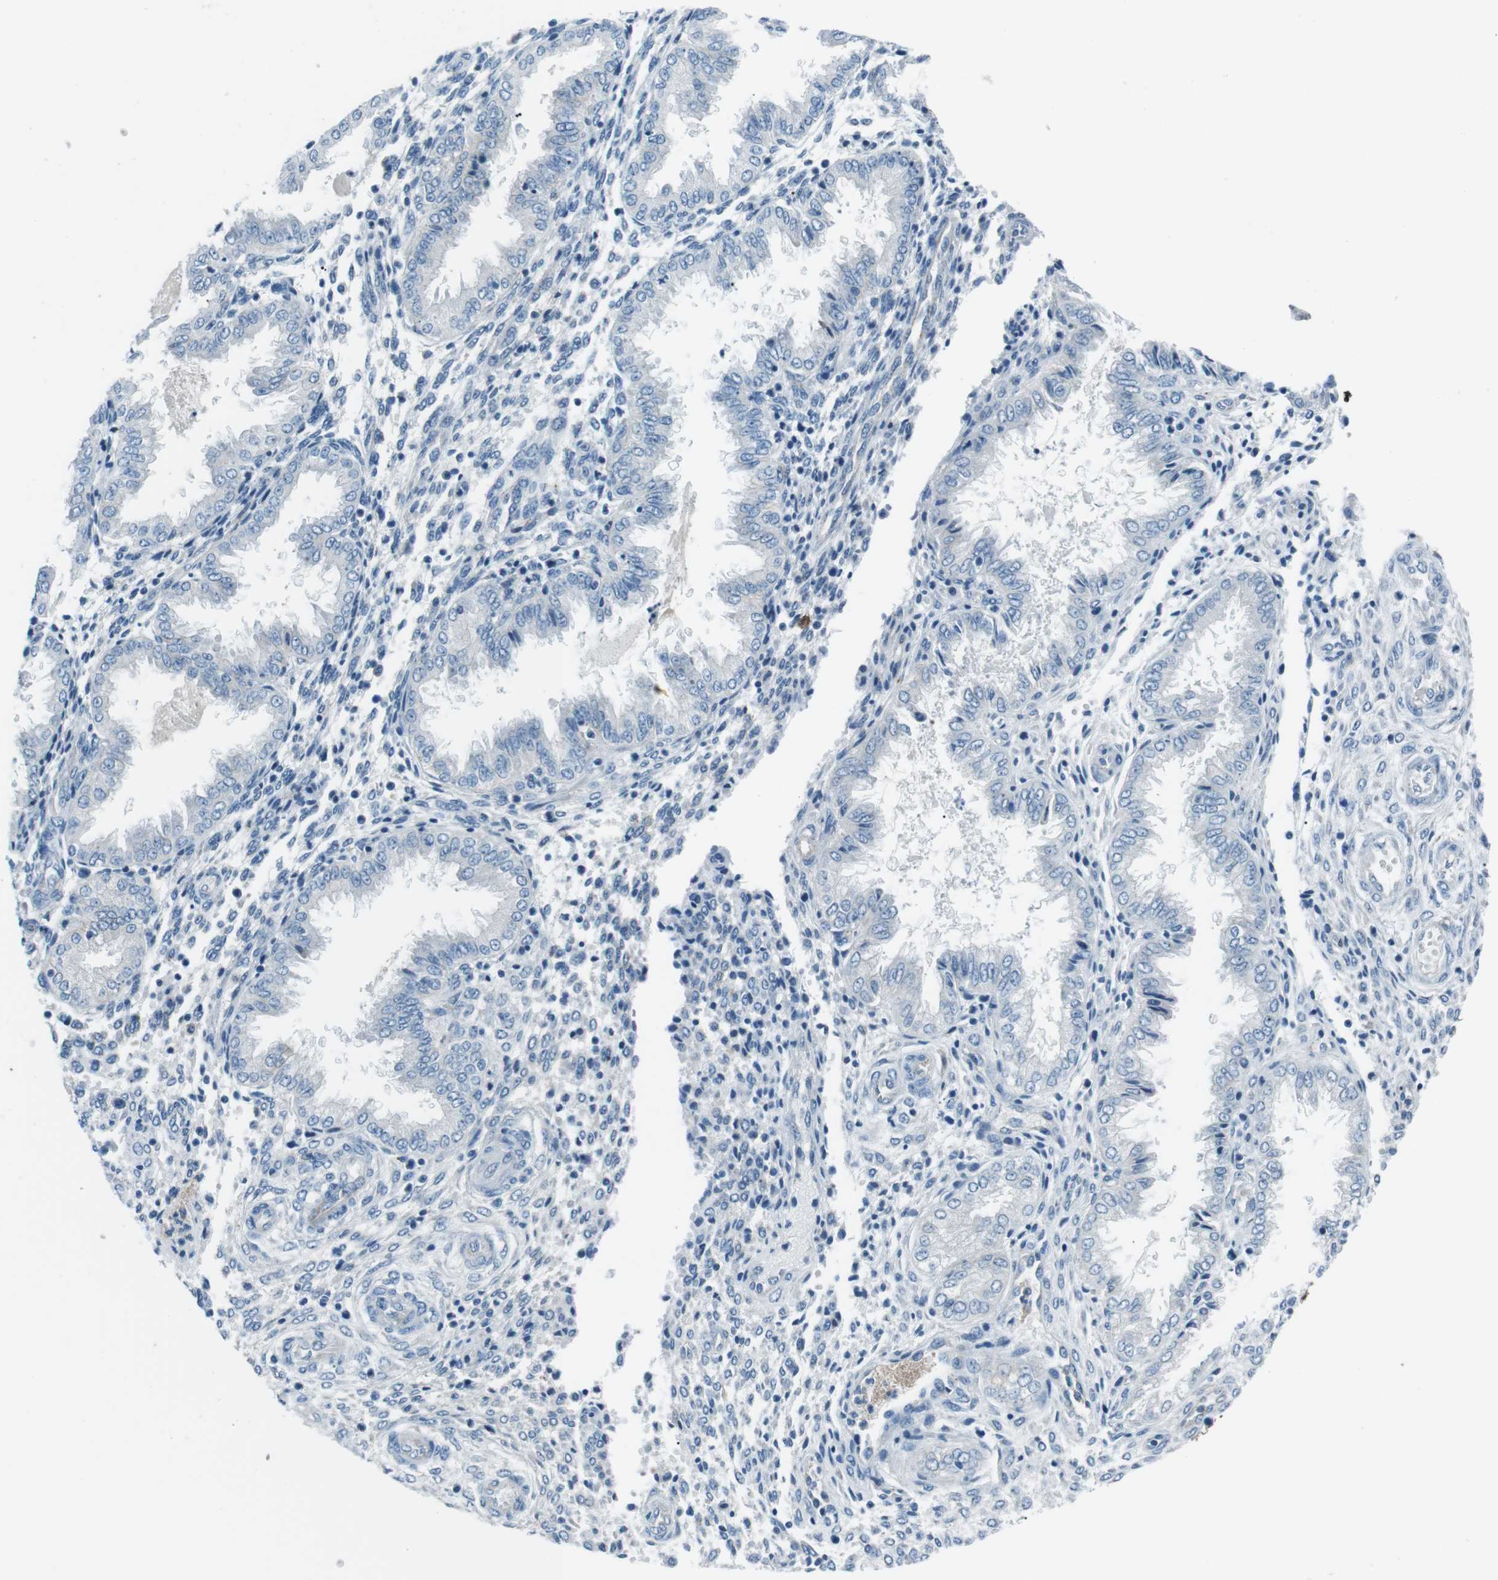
{"staining": {"intensity": "moderate", "quantity": "<25%", "location": "cytoplasmic/membranous"}, "tissue": "endometrium", "cell_type": "Cells in endometrial stroma", "image_type": "normal", "snomed": [{"axis": "morphology", "description": "Normal tissue, NOS"}, {"axis": "topography", "description": "Endometrium"}], "caption": "IHC (DAB) staining of benign endometrium reveals moderate cytoplasmic/membranous protein expression in about <25% of cells in endometrial stroma. Using DAB (3,3'-diaminobenzidine) (brown) and hematoxylin (blue) stains, captured at high magnification using brightfield microscopy.", "gene": "CSF2RA", "patient": {"sex": "female", "age": 33}}